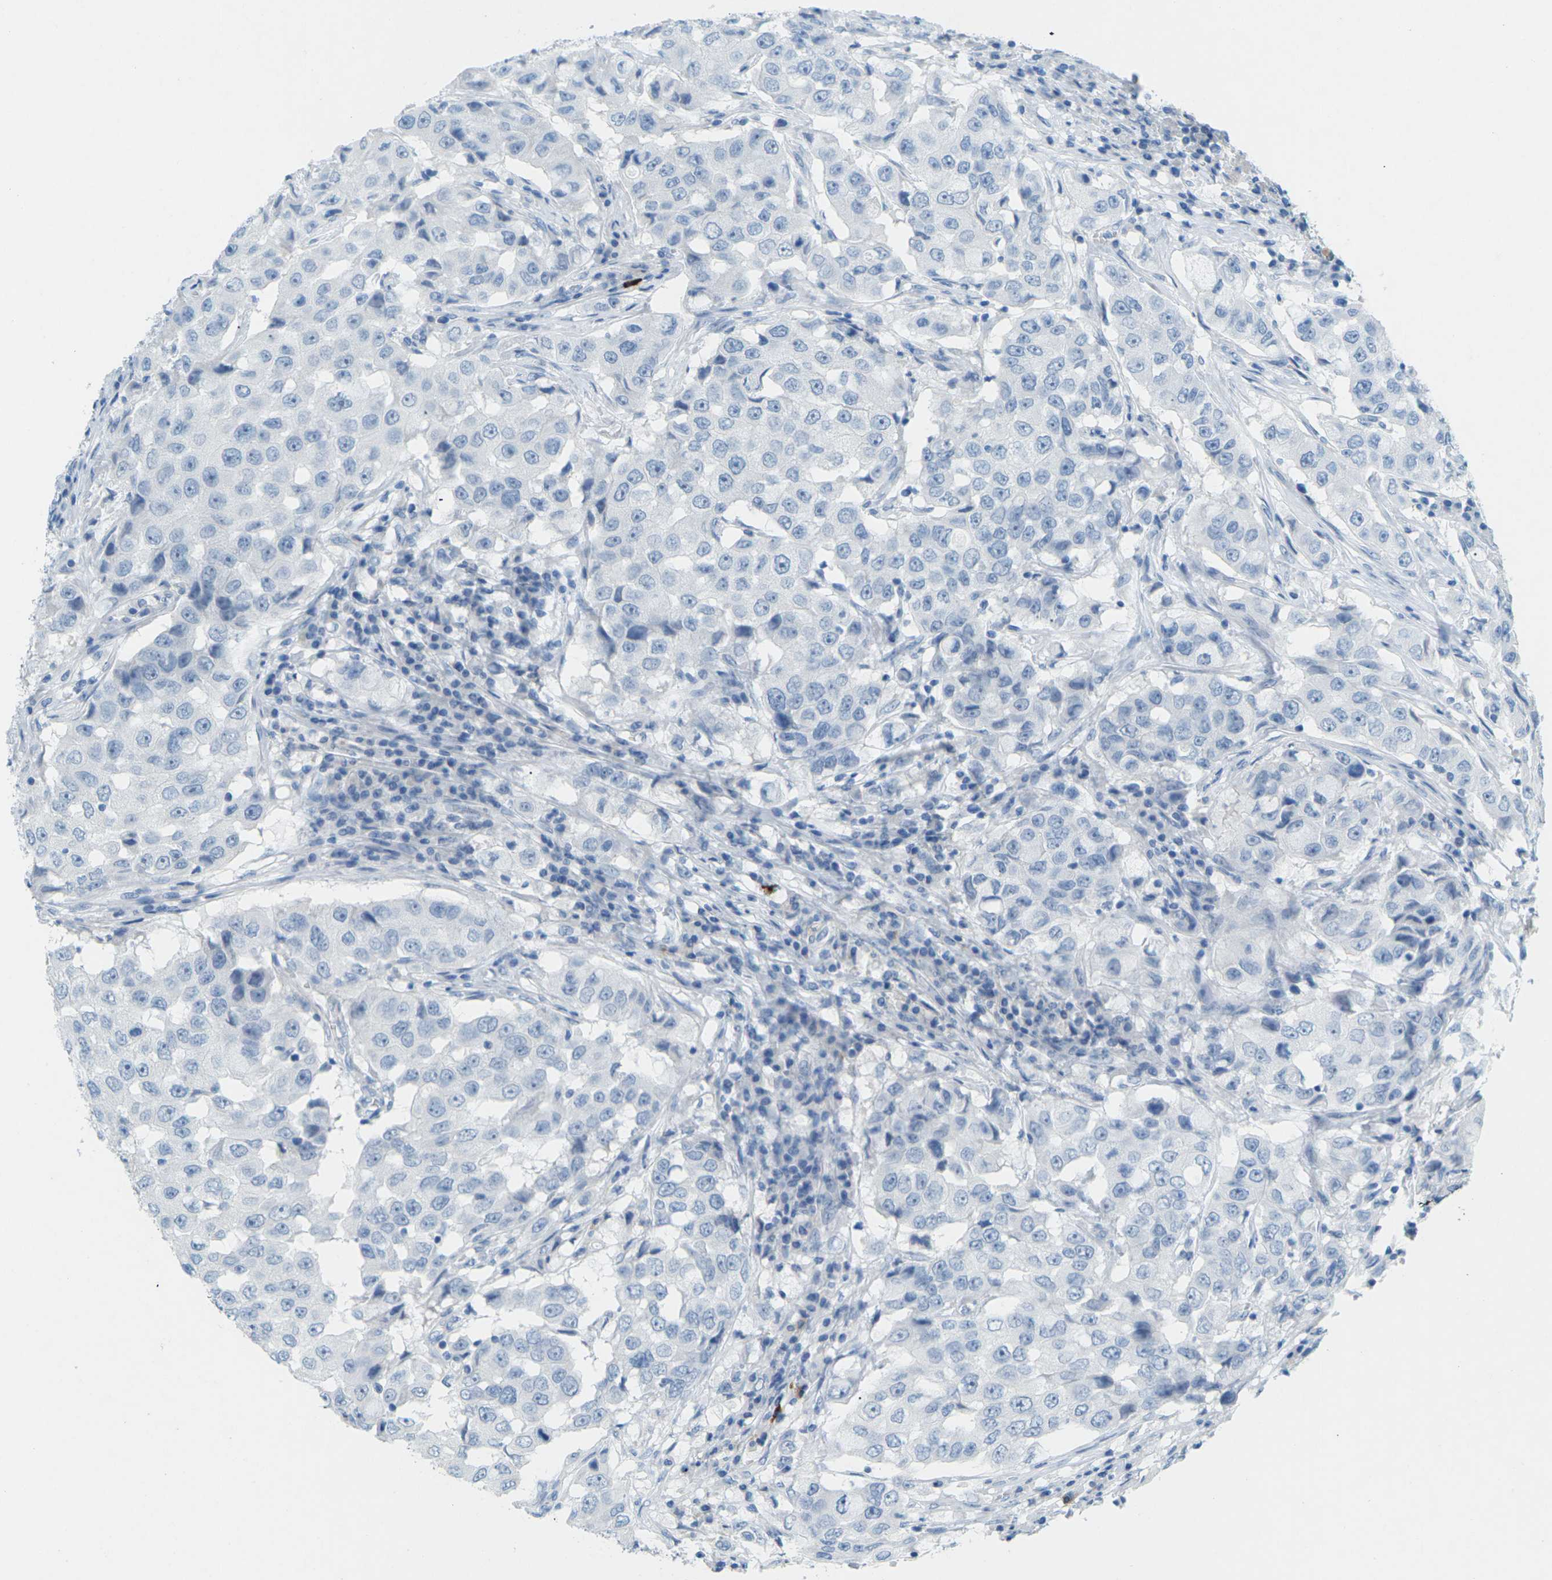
{"staining": {"intensity": "negative", "quantity": "none", "location": "none"}, "tissue": "breast cancer", "cell_type": "Tumor cells", "image_type": "cancer", "snomed": [{"axis": "morphology", "description": "Duct carcinoma"}, {"axis": "topography", "description": "Breast"}], "caption": "Immunohistochemical staining of breast cancer demonstrates no significant staining in tumor cells.", "gene": "CDH16", "patient": {"sex": "female", "age": 27}}